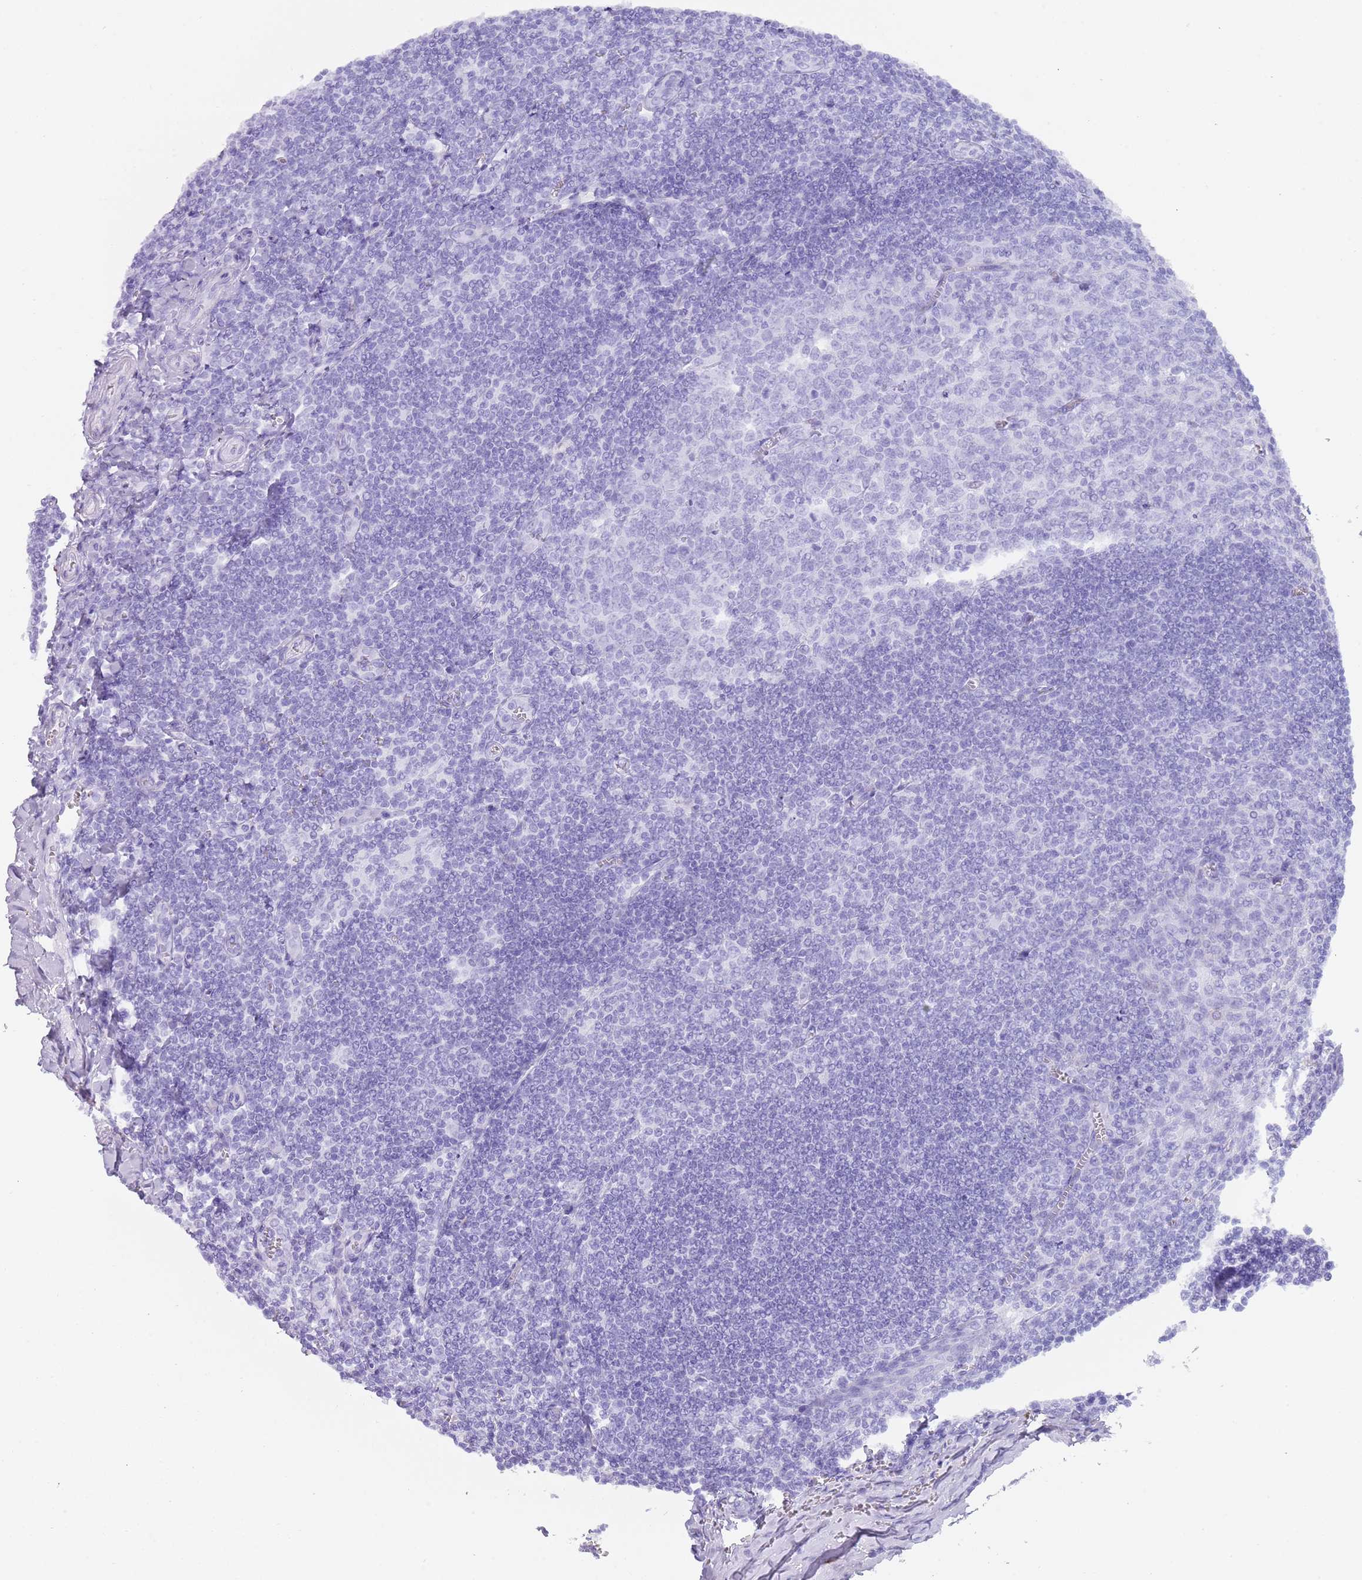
{"staining": {"intensity": "negative", "quantity": "none", "location": "none"}, "tissue": "tonsil", "cell_type": "Germinal center cells", "image_type": "normal", "snomed": [{"axis": "morphology", "description": "Normal tissue, NOS"}, {"axis": "topography", "description": "Tonsil"}], "caption": "Immunohistochemical staining of unremarkable tonsil reveals no significant expression in germinal center cells.", "gene": "MYADML2", "patient": {"sex": "male", "age": 27}}